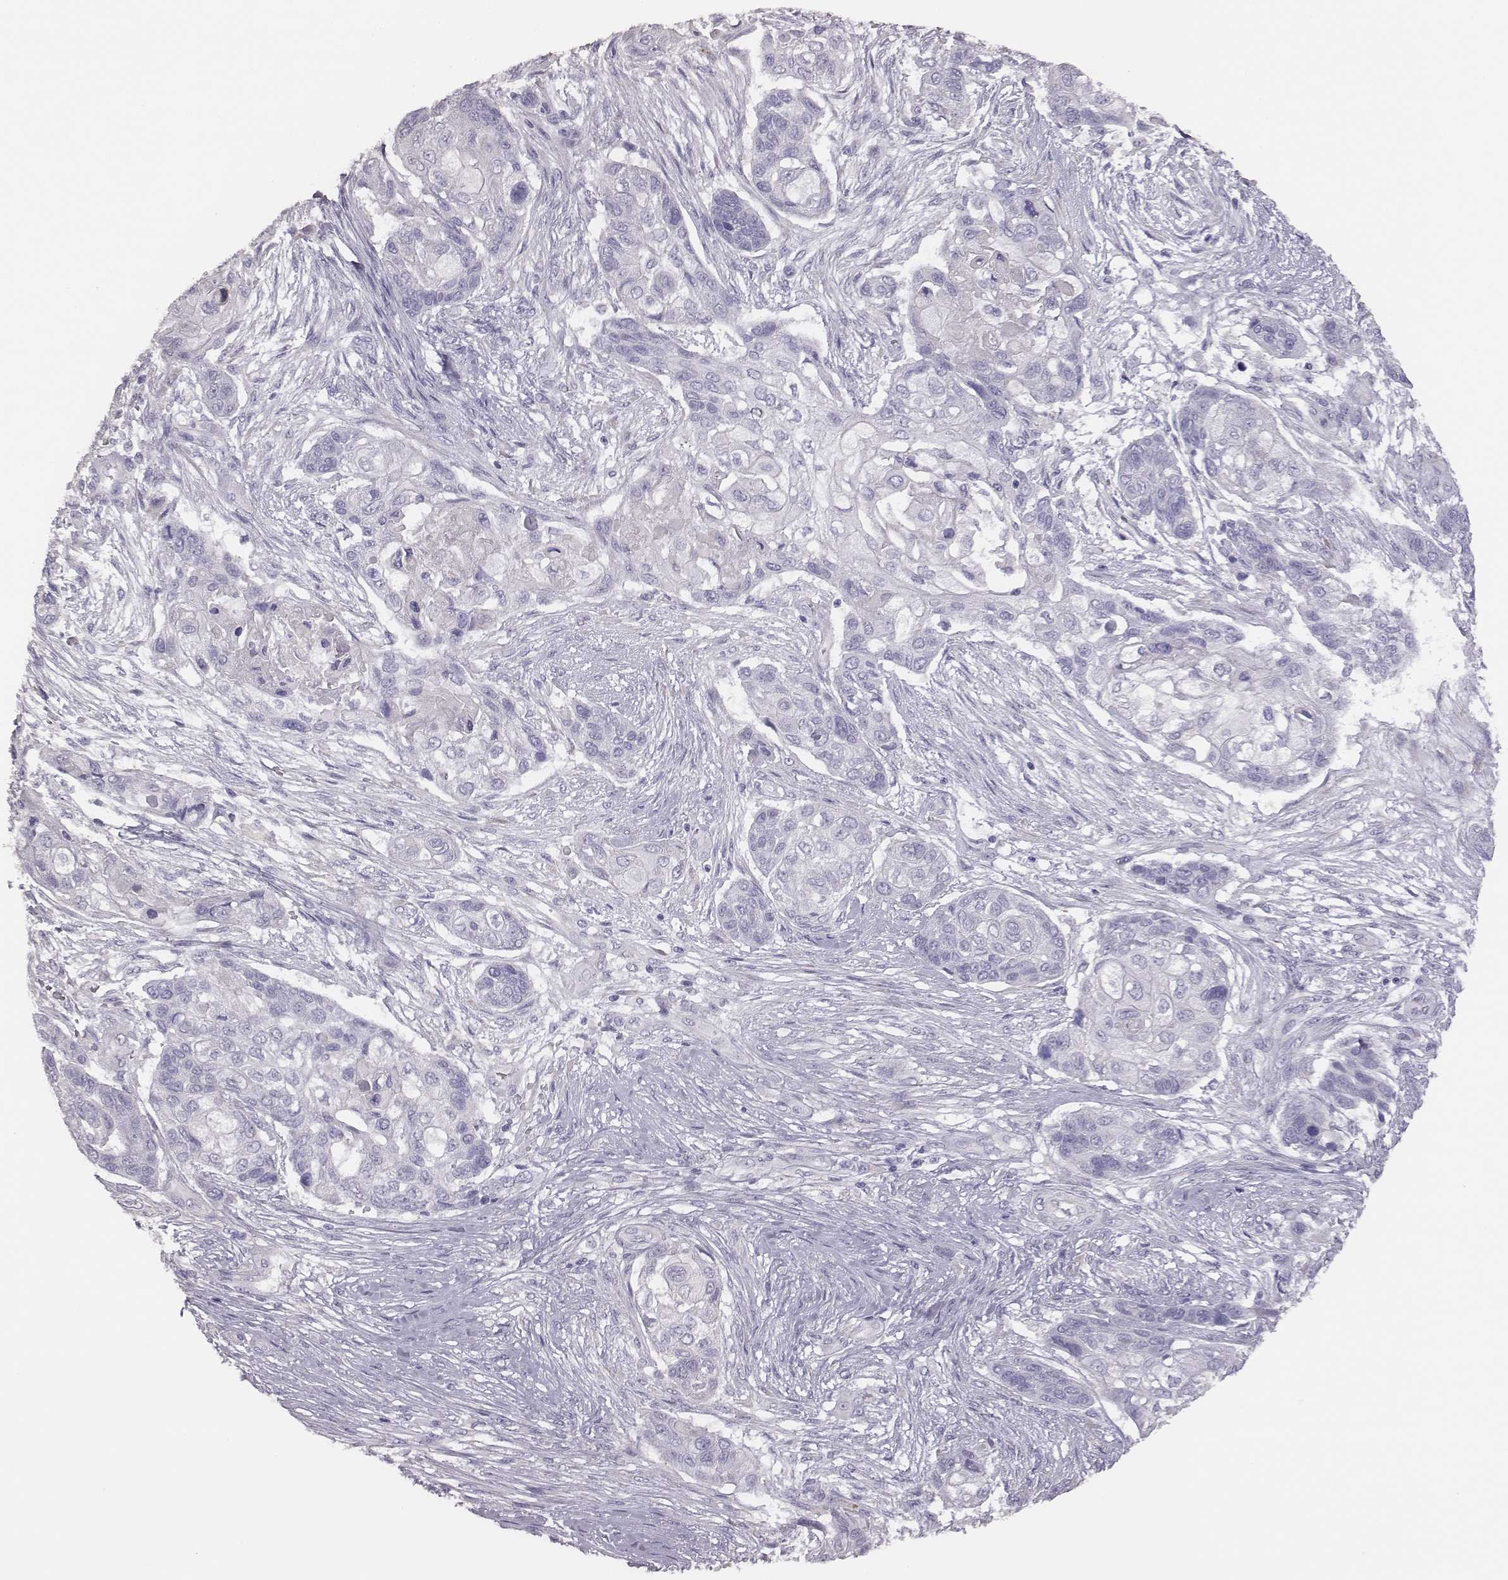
{"staining": {"intensity": "negative", "quantity": "none", "location": "none"}, "tissue": "lung cancer", "cell_type": "Tumor cells", "image_type": "cancer", "snomed": [{"axis": "morphology", "description": "Squamous cell carcinoma, NOS"}, {"axis": "topography", "description": "Lung"}], "caption": "High magnification brightfield microscopy of lung cancer stained with DAB (brown) and counterstained with hematoxylin (blue): tumor cells show no significant staining.", "gene": "GUCA1A", "patient": {"sex": "male", "age": 69}}